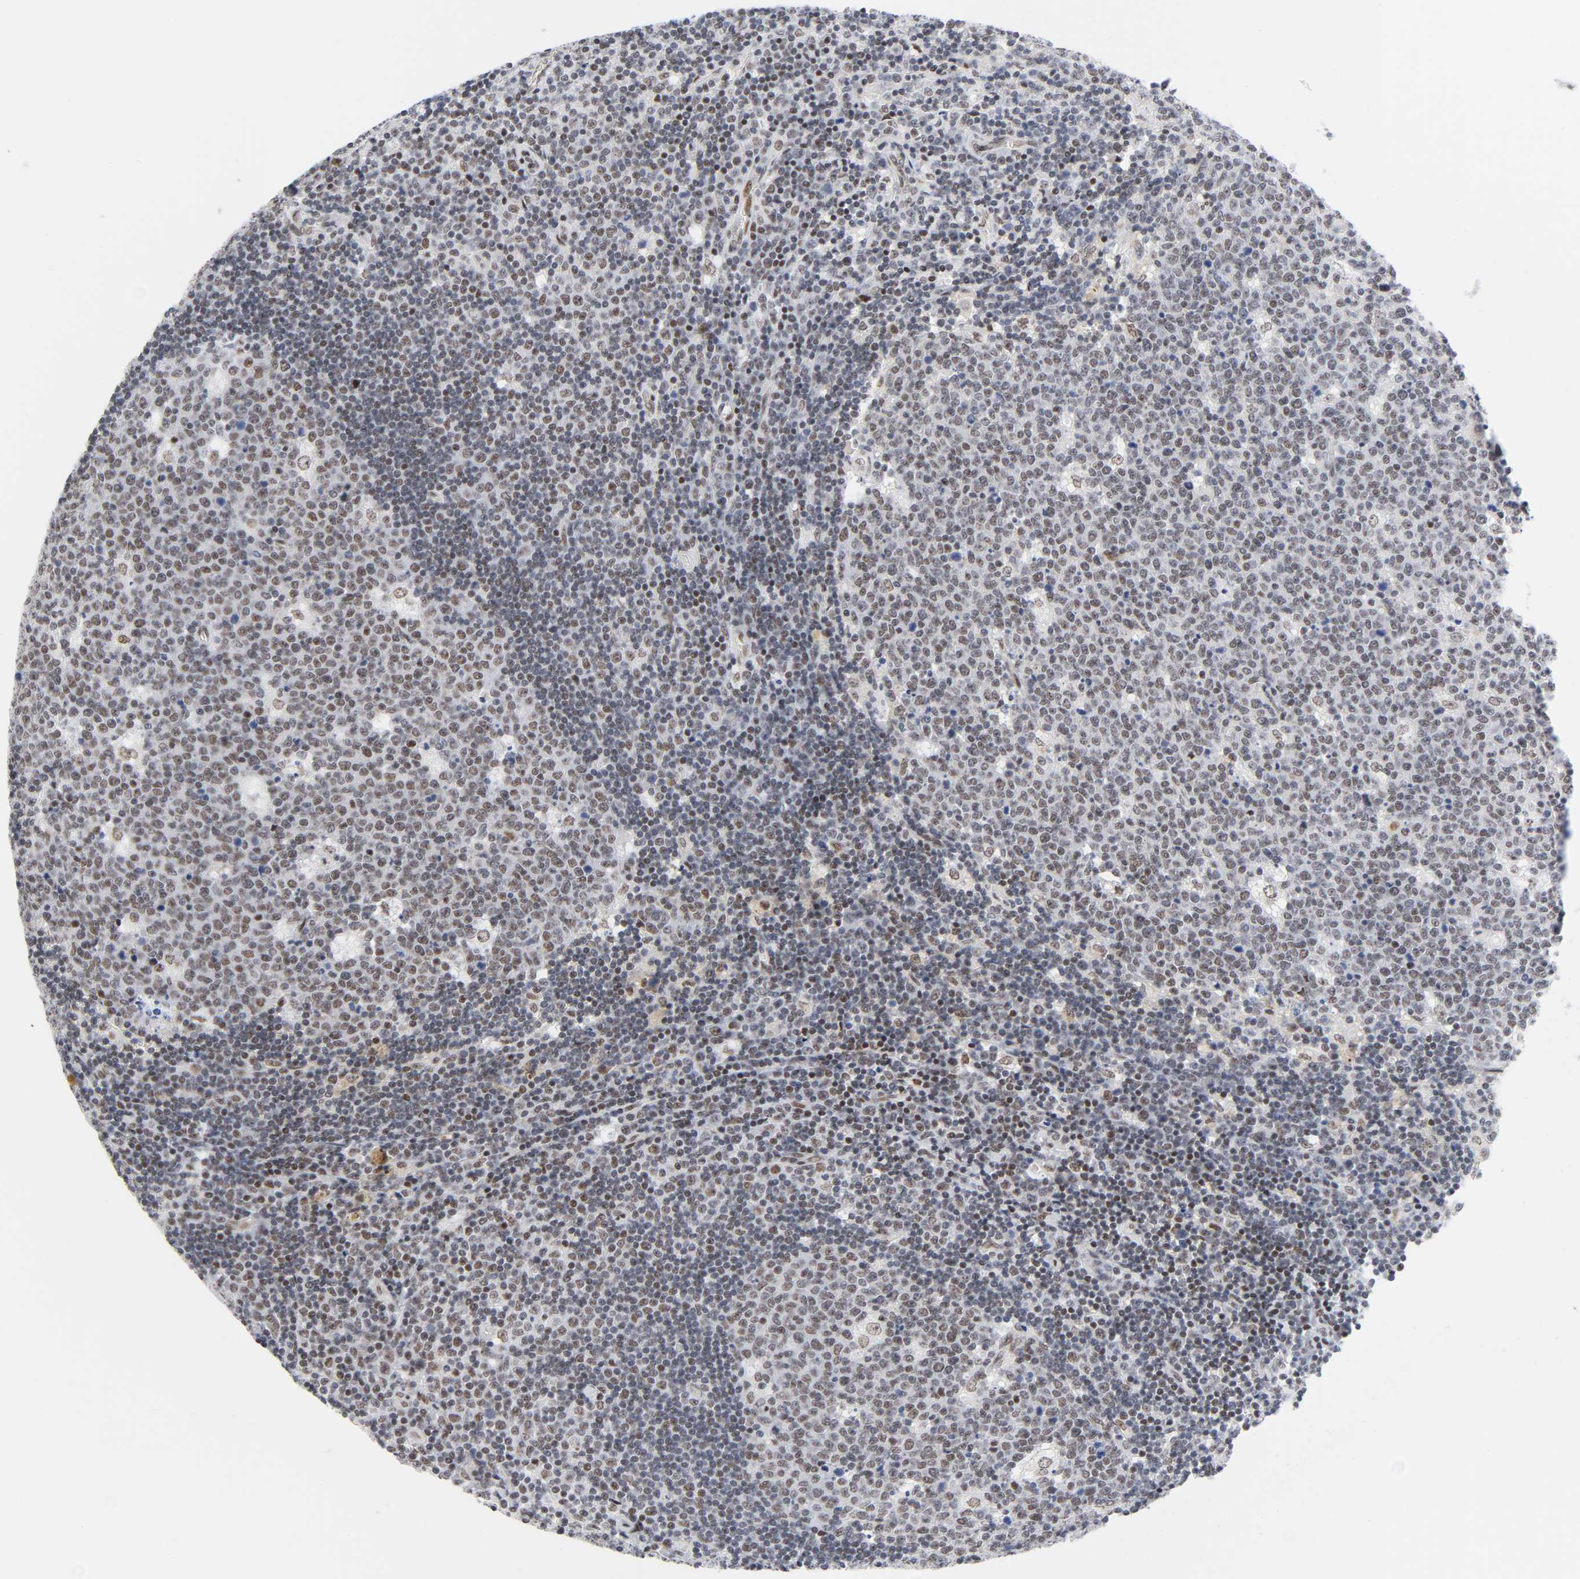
{"staining": {"intensity": "weak", "quantity": ">75%", "location": "nuclear"}, "tissue": "lymph node", "cell_type": "Germinal center cells", "image_type": "normal", "snomed": [{"axis": "morphology", "description": "Normal tissue, NOS"}, {"axis": "topography", "description": "Lymph node"}, {"axis": "topography", "description": "Salivary gland"}], "caption": "This histopathology image displays IHC staining of benign lymph node, with low weak nuclear expression in about >75% of germinal center cells.", "gene": "DIDO1", "patient": {"sex": "male", "age": 8}}